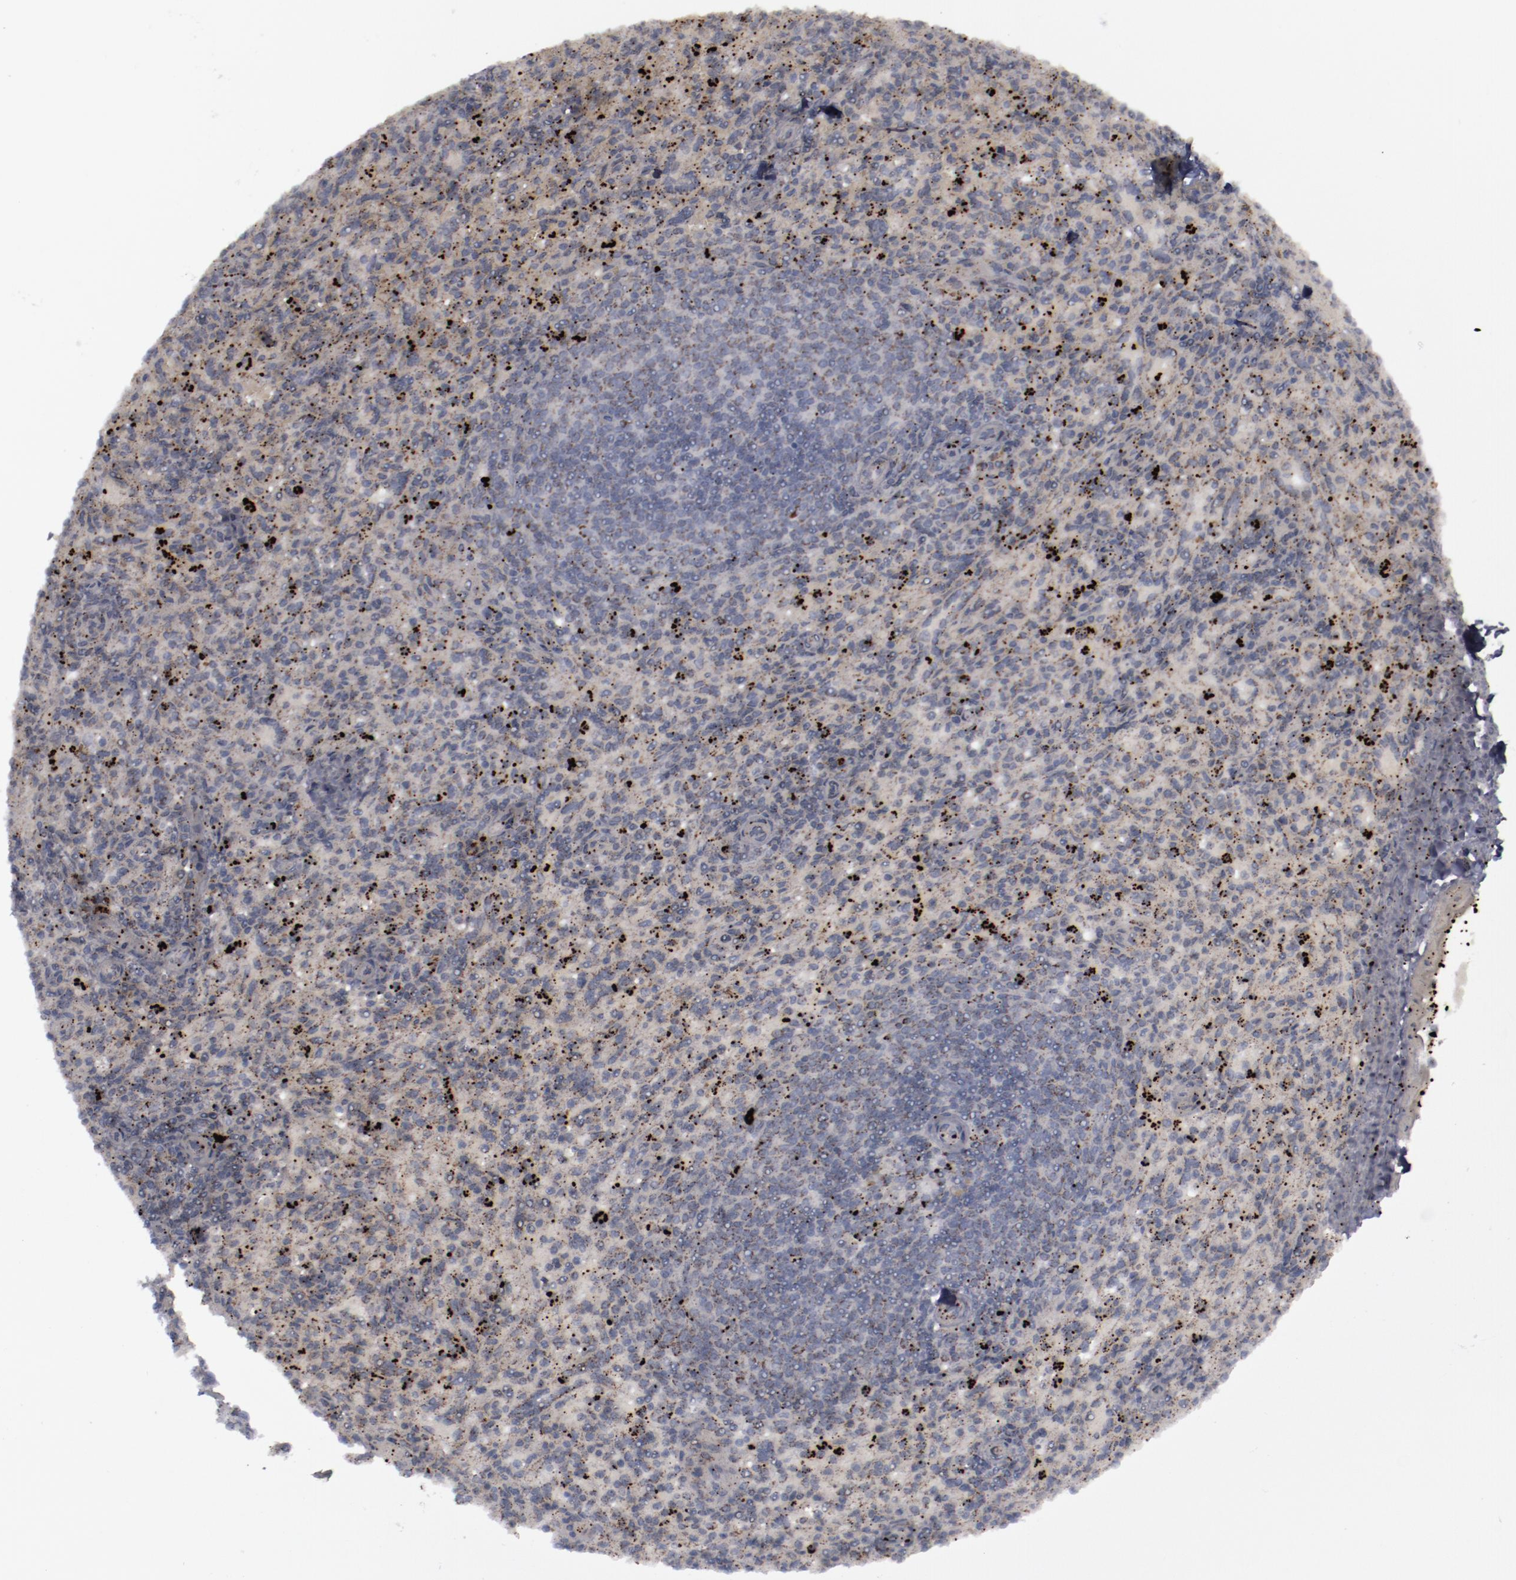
{"staining": {"intensity": "weak", "quantity": "25%-75%", "location": "cytoplasmic/membranous"}, "tissue": "spleen", "cell_type": "Cells in red pulp", "image_type": "normal", "snomed": [{"axis": "morphology", "description": "Normal tissue, NOS"}, {"axis": "topography", "description": "Spleen"}], "caption": "Immunohistochemical staining of normal spleen exhibits low levels of weak cytoplasmic/membranous staining in approximately 25%-75% of cells in red pulp.", "gene": "MYOM2", "patient": {"sex": "female", "age": 10}}